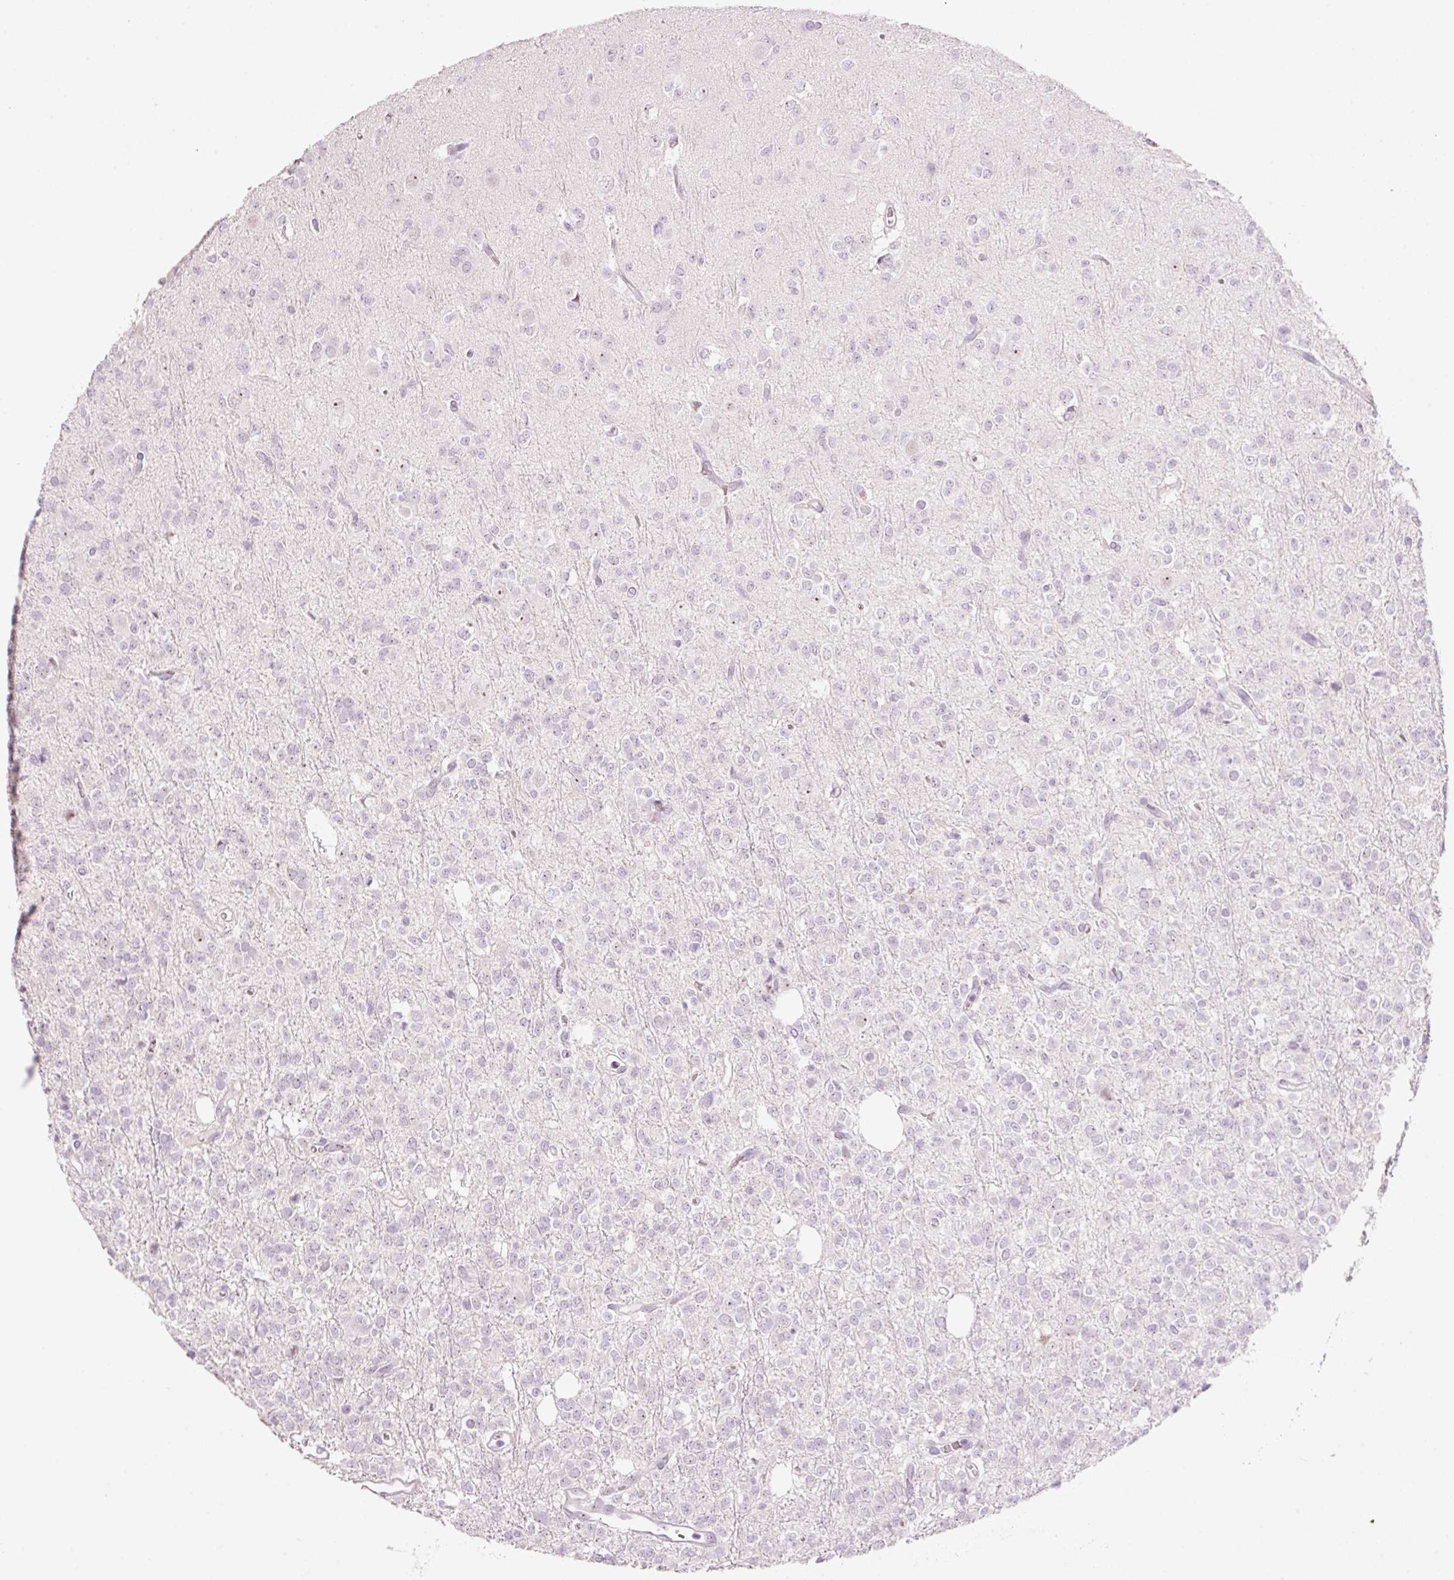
{"staining": {"intensity": "negative", "quantity": "none", "location": "none"}, "tissue": "glioma", "cell_type": "Tumor cells", "image_type": "cancer", "snomed": [{"axis": "morphology", "description": "Glioma, malignant, Low grade"}, {"axis": "topography", "description": "Brain"}], "caption": "An immunohistochemistry (IHC) micrograph of low-grade glioma (malignant) is shown. There is no staining in tumor cells of low-grade glioma (malignant).", "gene": "GCG", "patient": {"sex": "female", "age": 33}}